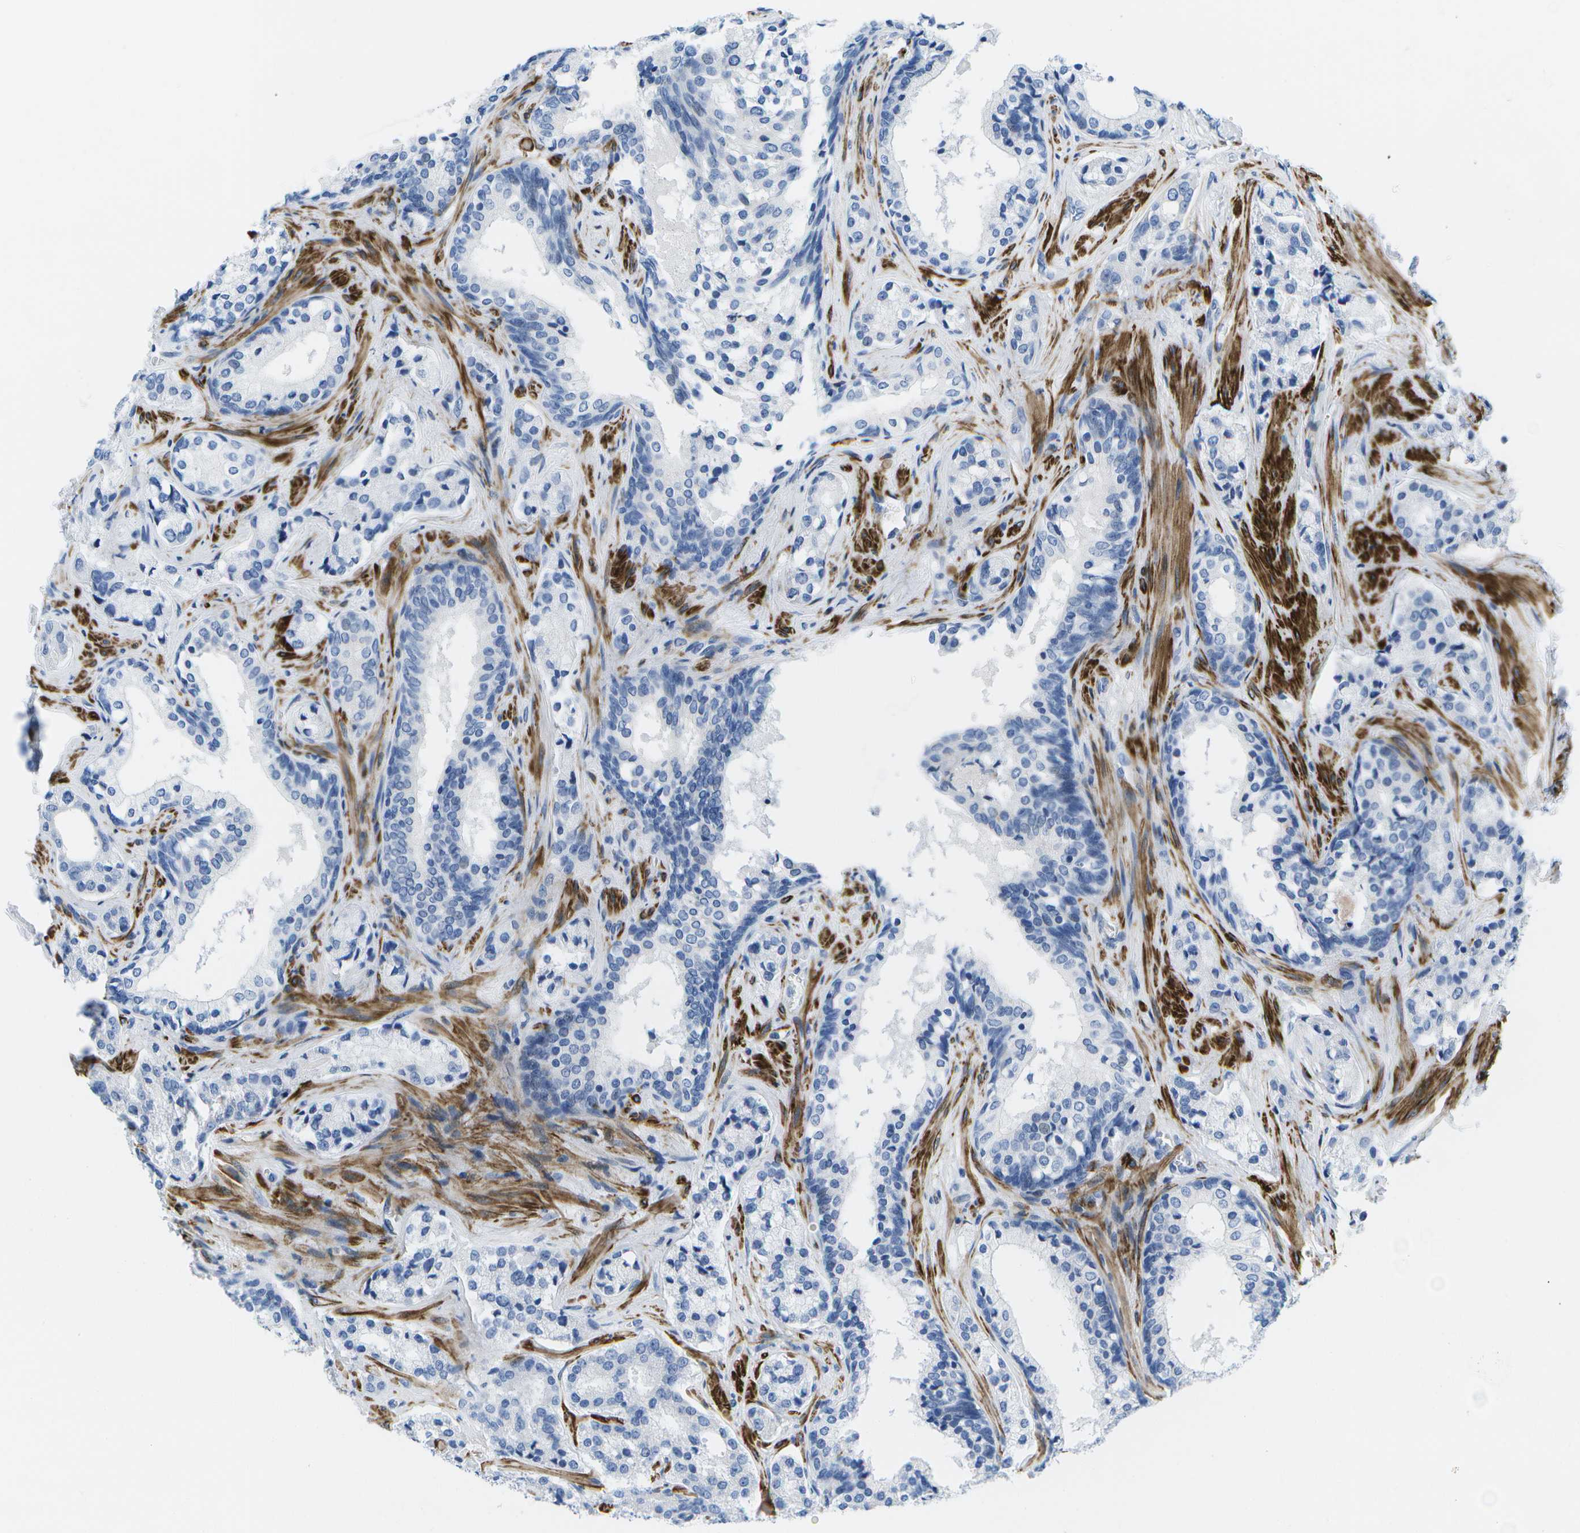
{"staining": {"intensity": "negative", "quantity": "none", "location": "none"}, "tissue": "prostate cancer", "cell_type": "Tumor cells", "image_type": "cancer", "snomed": [{"axis": "morphology", "description": "Adenocarcinoma, High grade"}, {"axis": "topography", "description": "Prostate"}], "caption": "Prostate cancer (adenocarcinoma (high-grade)) was stained to show a protein in brown. There is no significant staining in tumor cells.", "gene": "ADGRG6", "patient": {"sex": "male", "age": 60}}